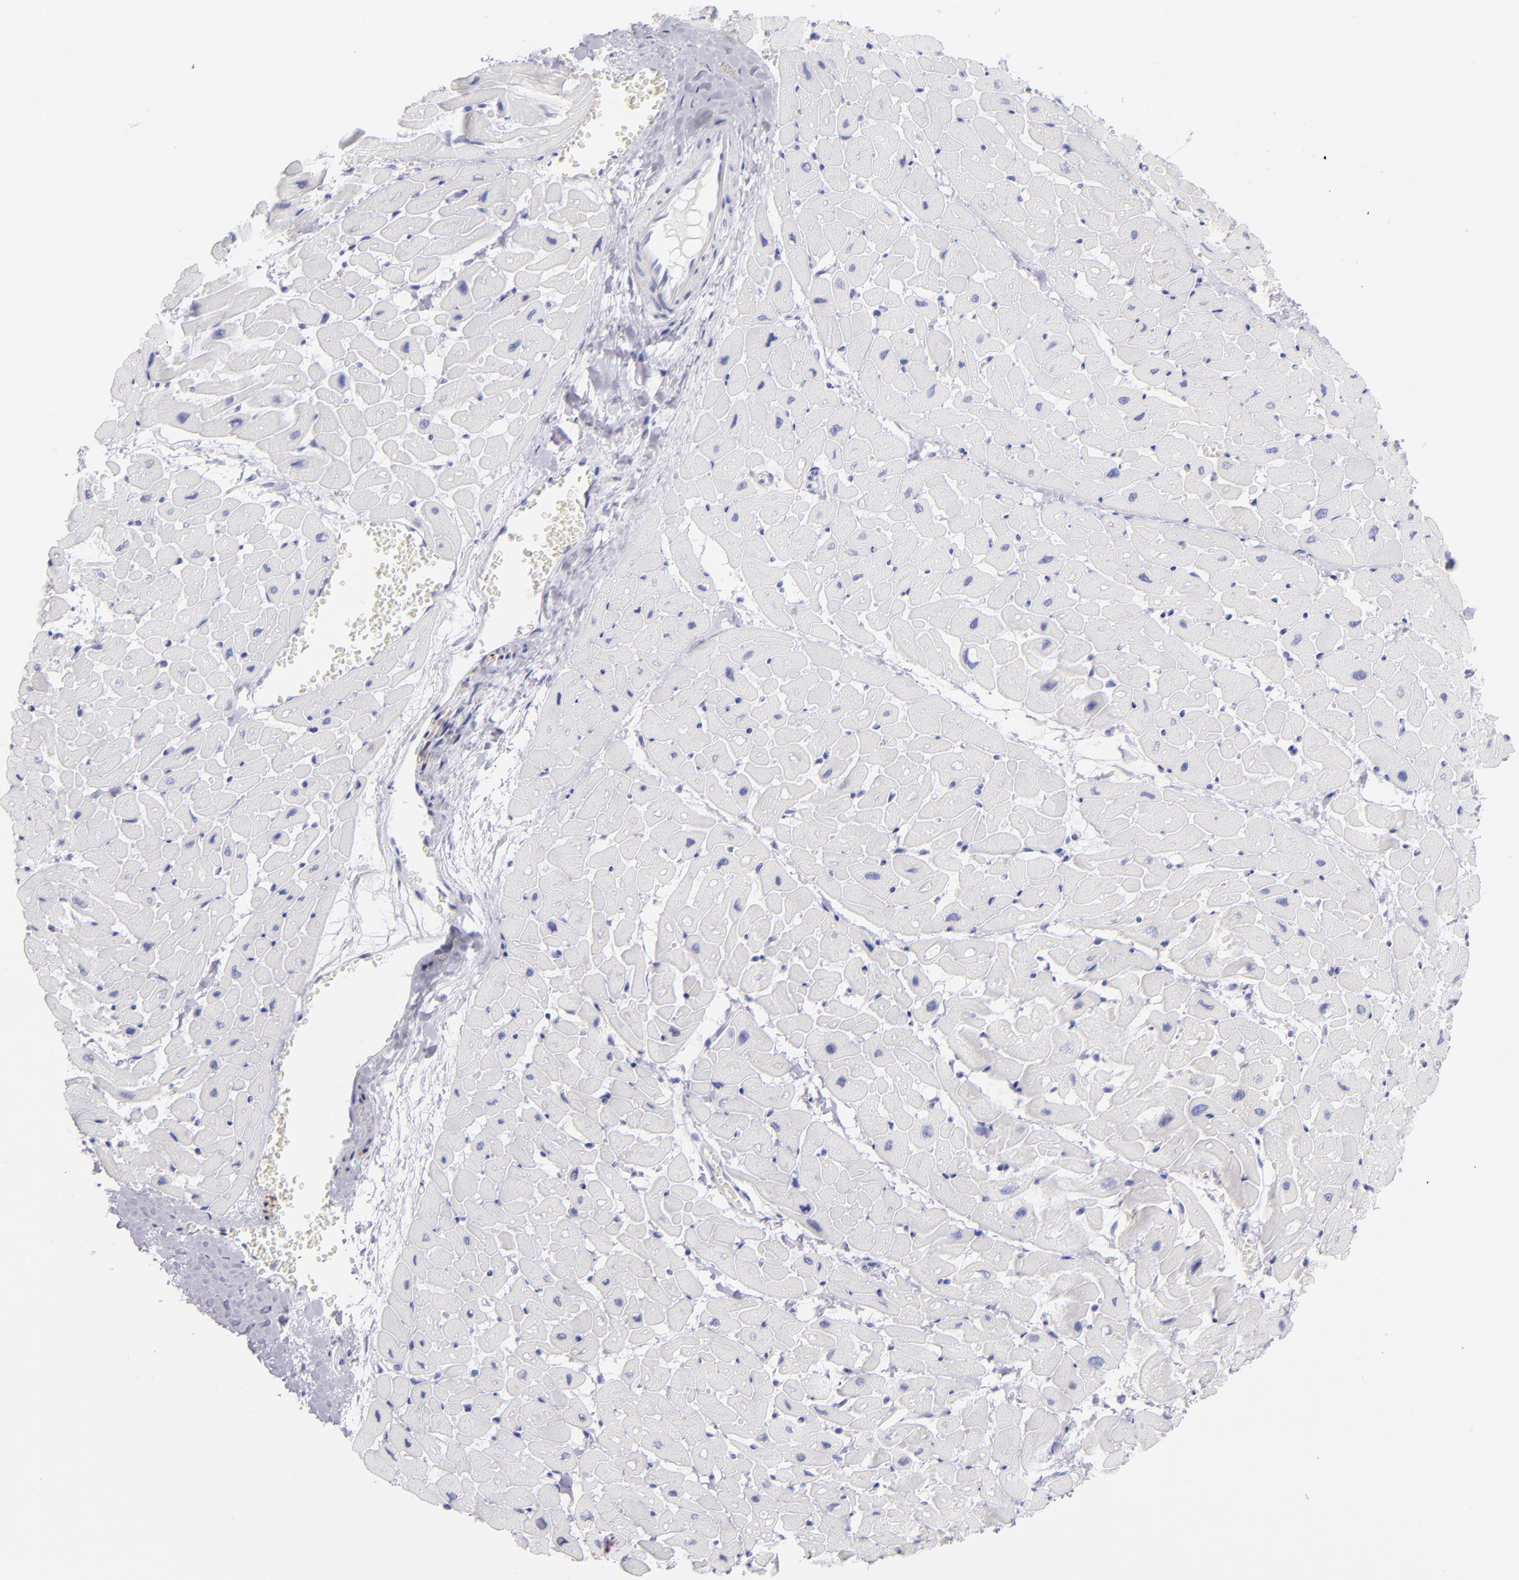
{"staining": {"intensity": "negative", "quantity": "none", "location": "none"}, "tissue": "heart muscle", "cell_type": "Cardiomyocytes", "image_type": "normal", "snomed": [{"axis": "morphology", "description": "Normal tissue, NOS"}, {"axis": "topography", "description": "Heart"}], "caption": "The immunohistochemistry photomicrograph has no significant staining in cardiomyocytes of heart muscle.", "gene": "PRPH", "patient": {"sex": "male", "age": 45}}